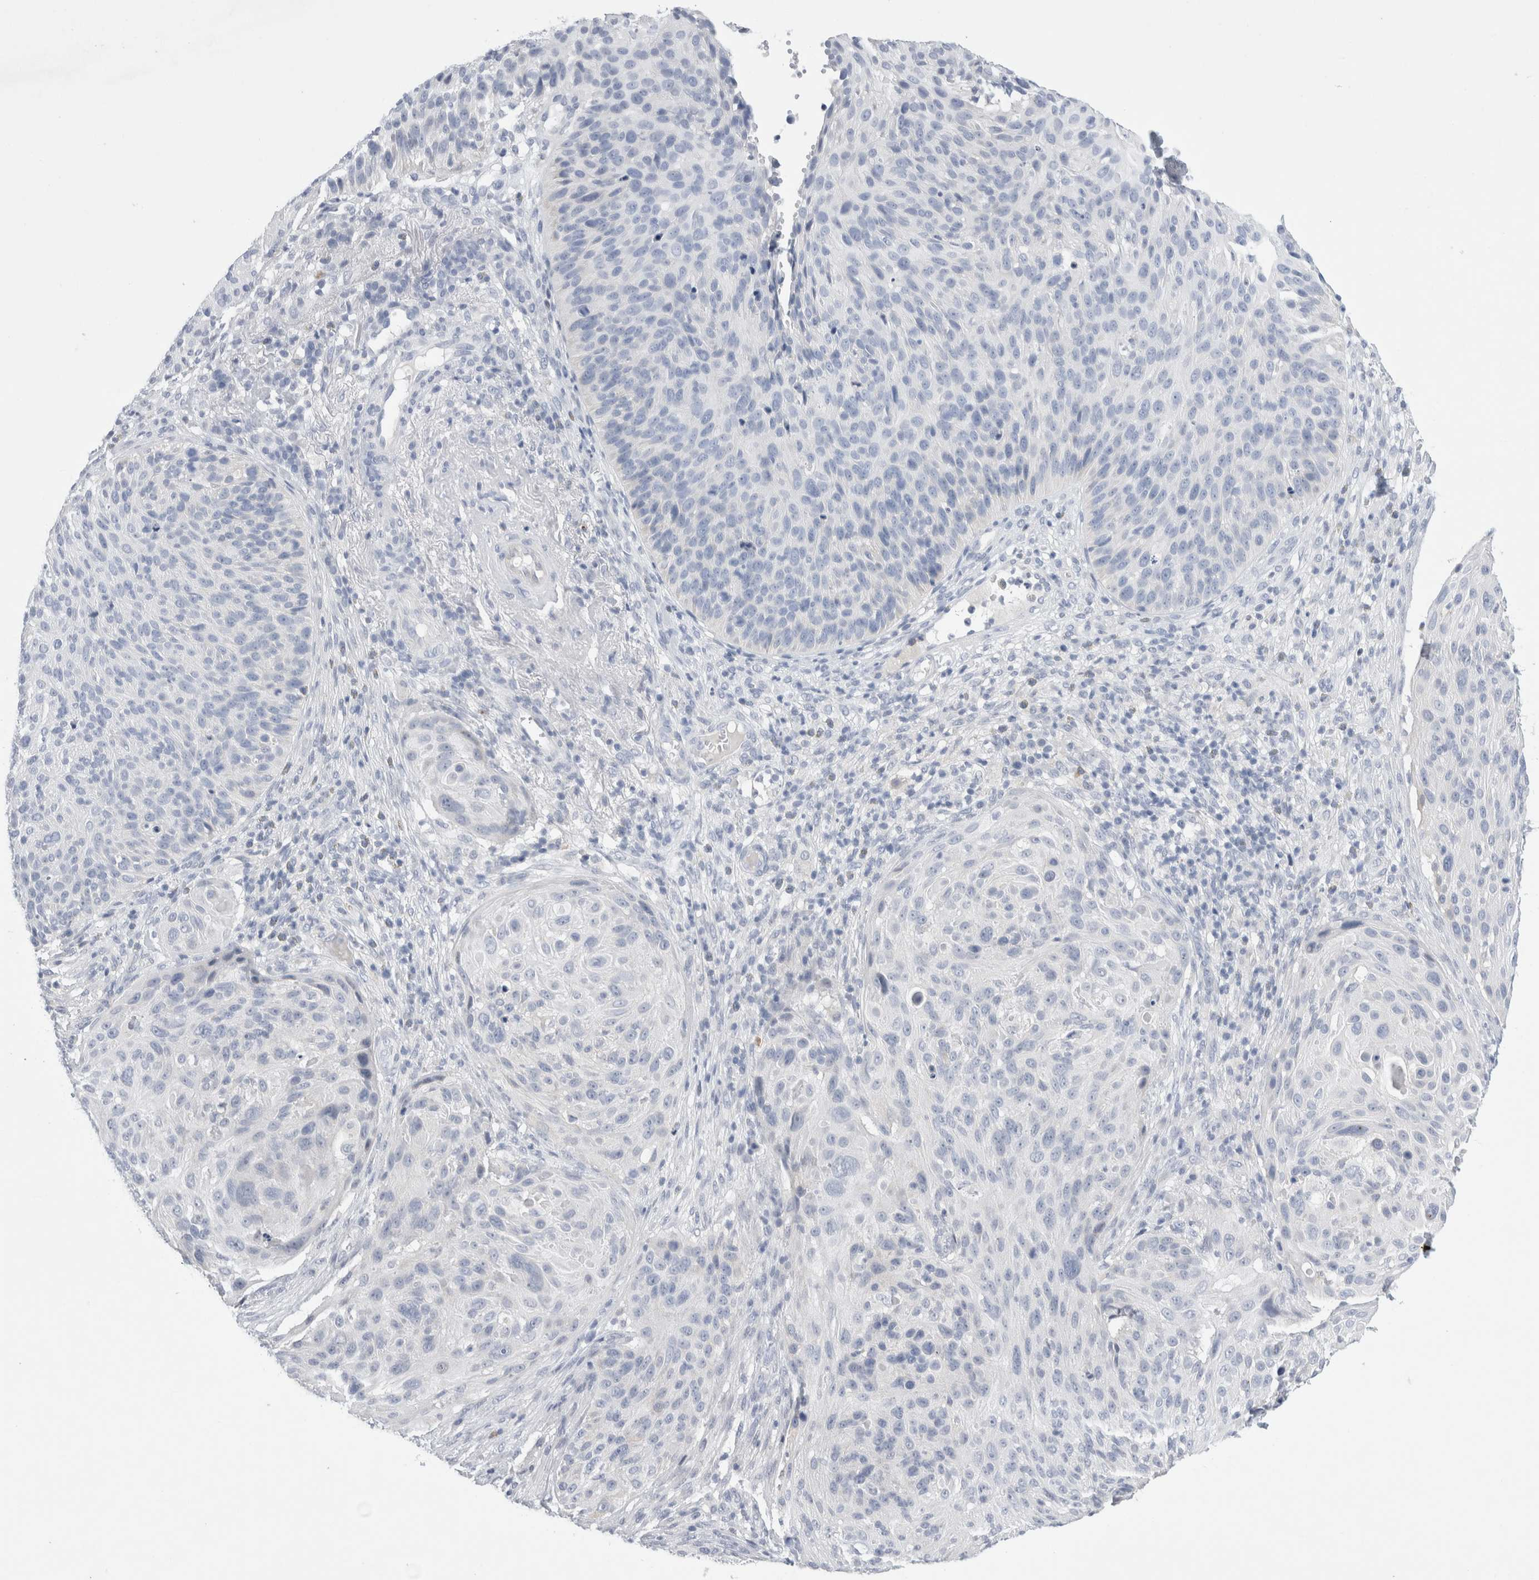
{"staining": {"intensity": "negative", "quantity": "none", "location": "none"}, "tissue": "cervical cancer", "cell_type": "Tumor cells", "image_type": "cancer", "snomed": [{"axis": "morphology", "description": "Squamous cell carcinoma, NOS"}, {"axis": "topography", "description": "Cervix"}], "caption": "Immunohistochemistry (IHC) of cervical cancer (squamous cell carcinoma) reveals no staining in tumor cells. (DAB immunohistochemistry visualized using brightfield microscopy, high magnification).", "gene": "SLC22A12", "patient": {"sex": "female", "age": 74}}